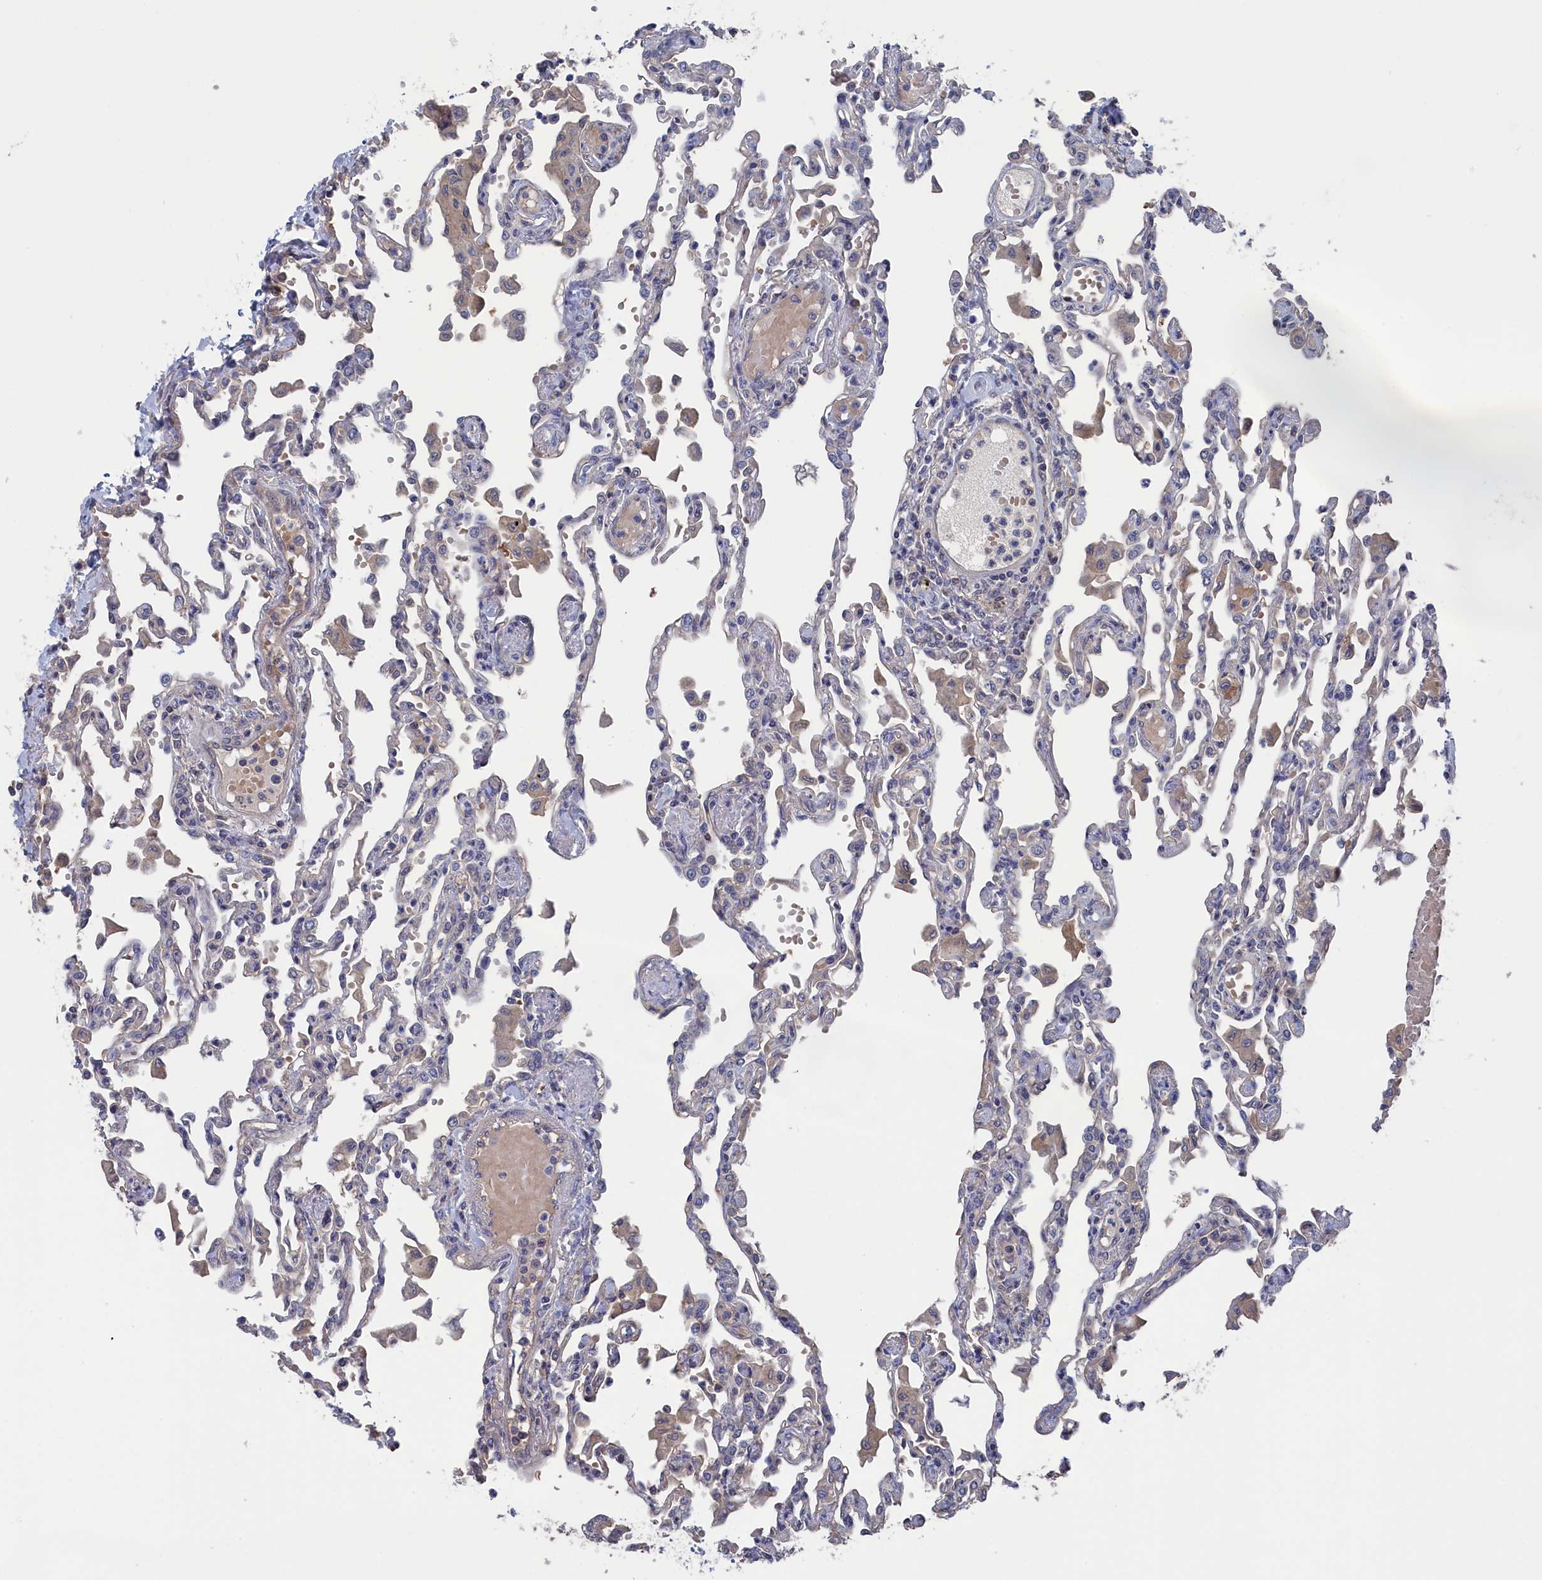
{"staining": {"intensity": "weak", "quantity": "<25%", "location": "cytoplasmic/membranous"}, "tissue": "lung", "cell_type": "Alveolar cells", "image_type": "normal", "snomed": [{"axis": "morphology", "description": "Normal tissue, NOS"}, {"axis": "topography", "description": "Bronchus"}, {"axis": "topography", "description": "Lung"}], "caption": "Immunohistochemical staining of benign lung shows no significant positivity in alveolar cells.", "gene": "NUTF2", "patient": {"sex": "female", "age": 49}}